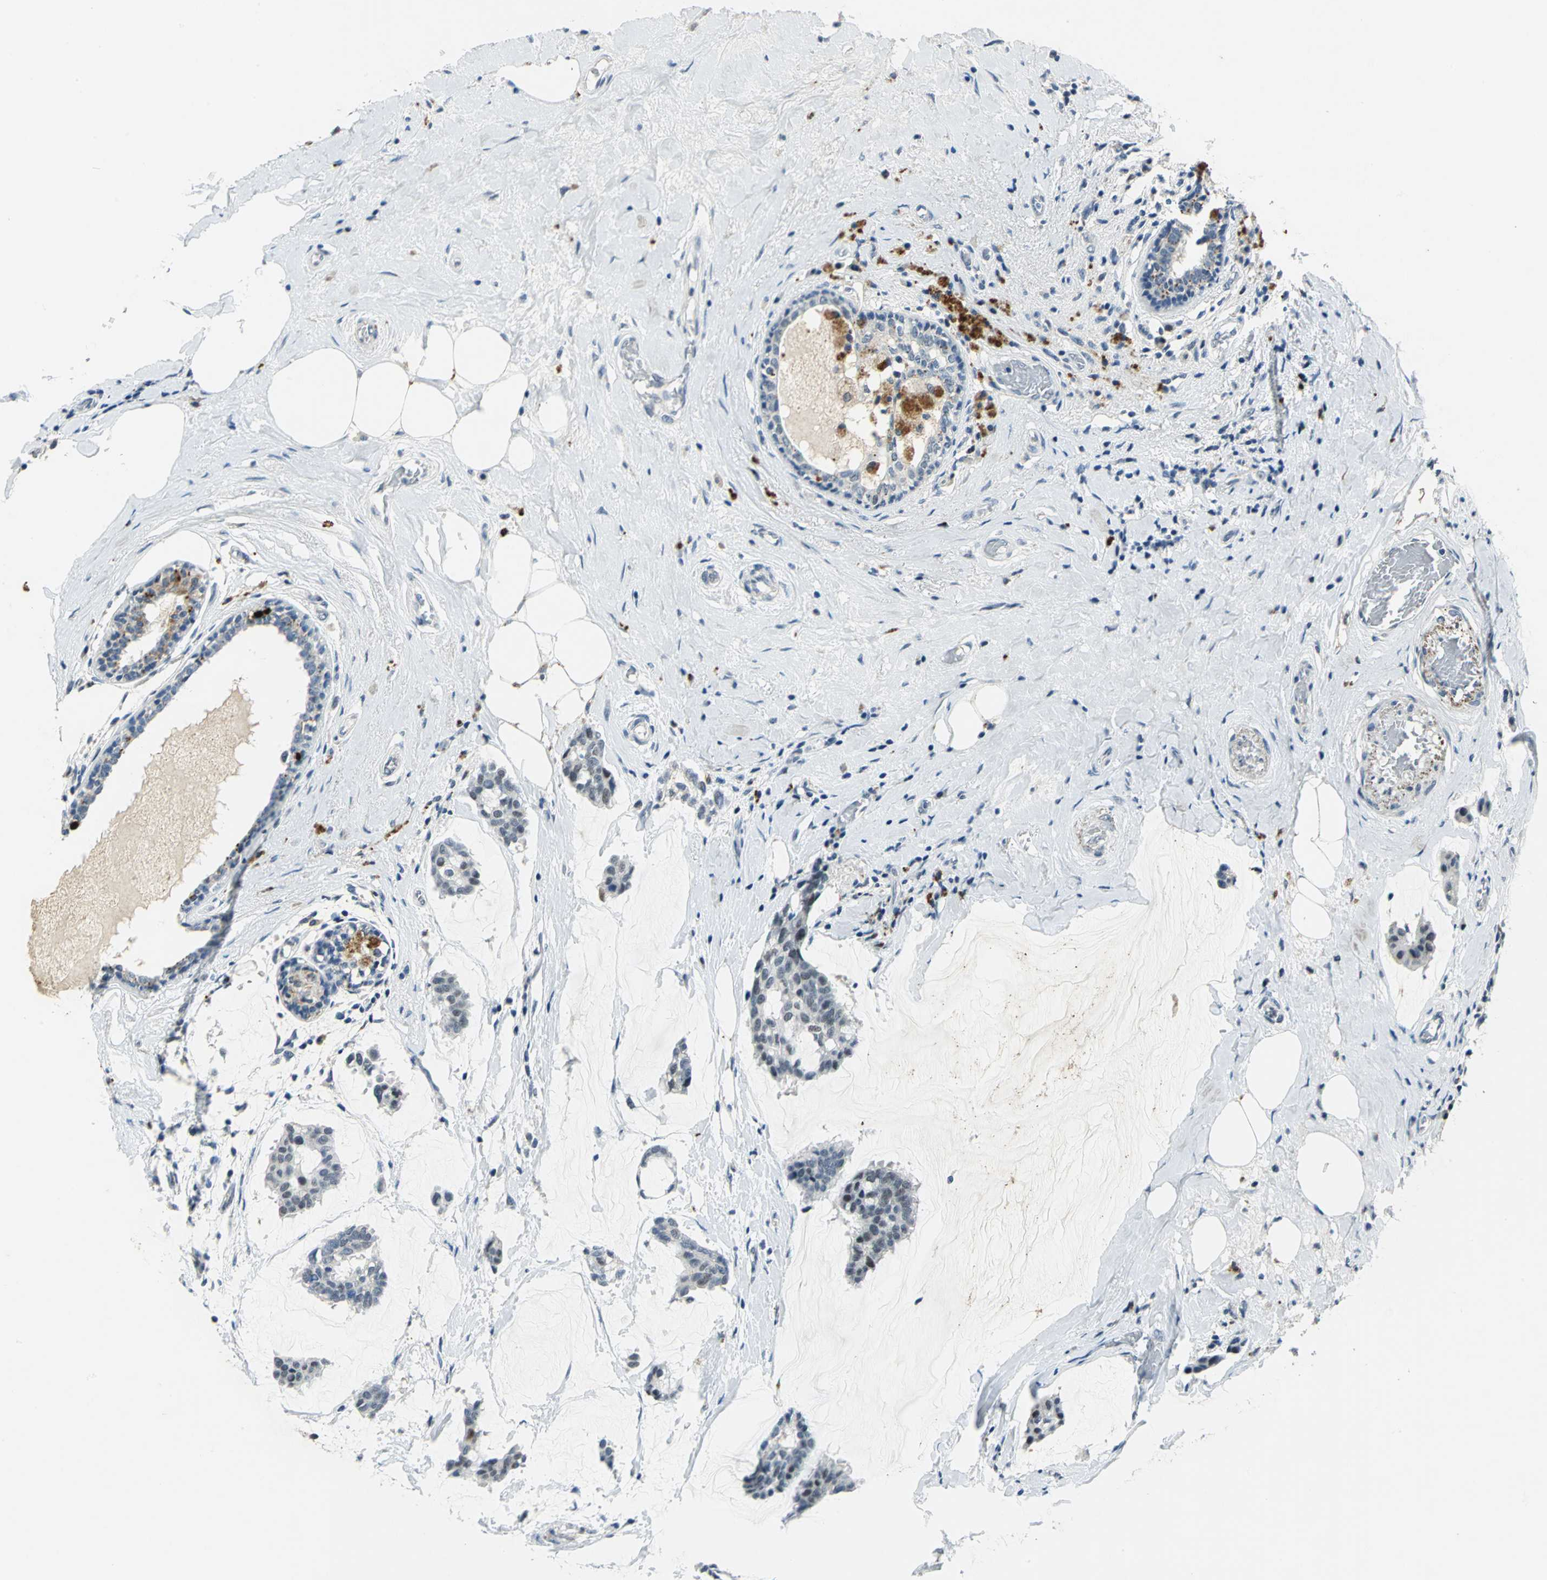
{"staining": {"intensity": "weak", "quantity": "<25%", "location": "nuclear"}, "tissue": "breast cancer", "cell_type": "Tumor cells", "image_type": "cancer", "snomed": [{"axis": "morphology", "description": "Duct carcinoma"}, {"axis": "topography", "description": "Breast"}], "caption": "Image shows no protein positivity in tumor cells of breast infiltrating ductal carcinoma tissue.", "gene": "RAD17", "patient": {"sex": "female", "age": 93}}